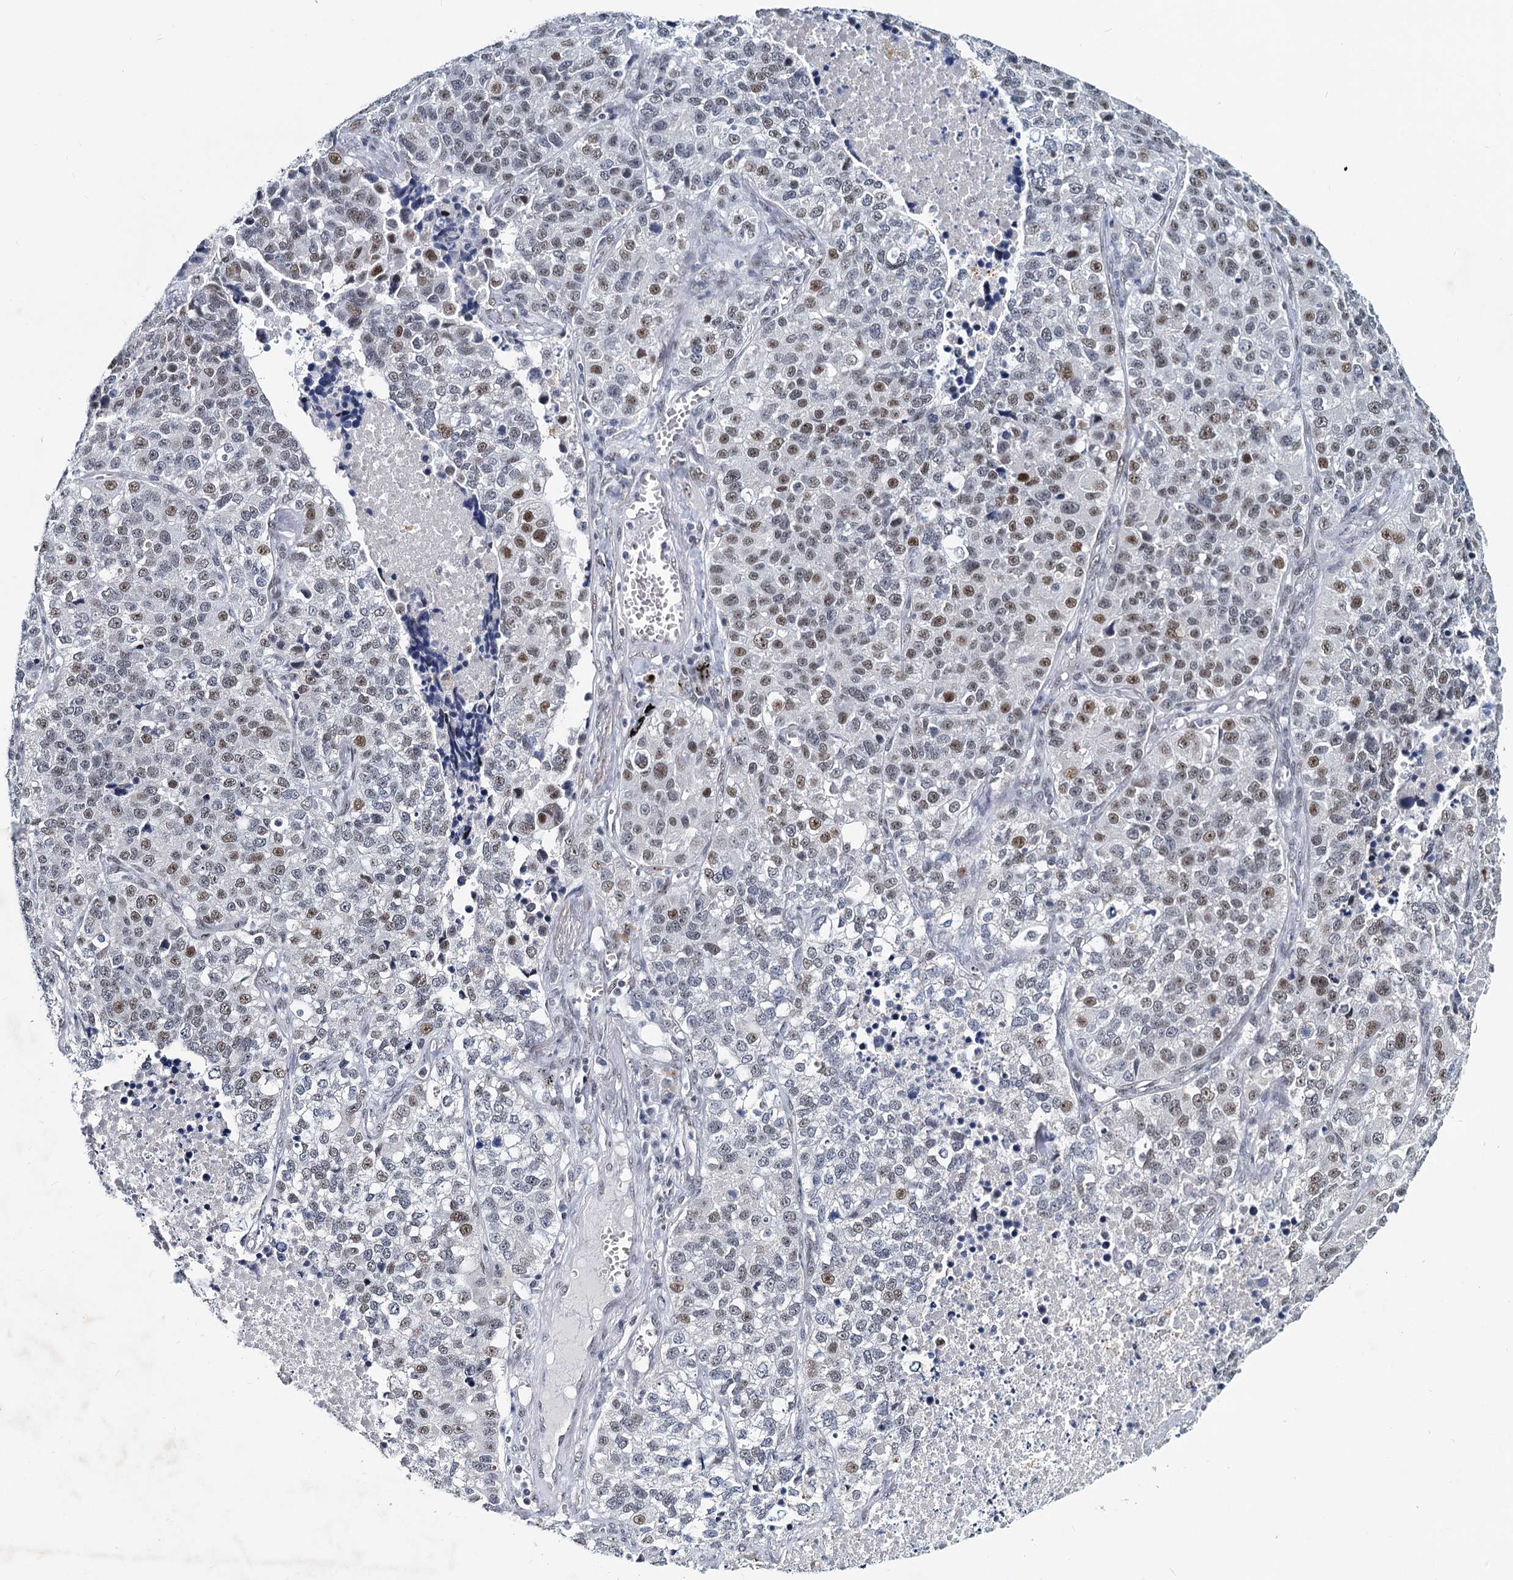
{"staining": {"intensity": "weak", "quantity": "25%-75%", "location": "nuclear"}, "tissue": "lung cancer", "cell_type": "Tumor cells", "image_type": "cancer", "snomed": [{"axis": "morphology", "description": "Adenocarcinoma, NOS"}, {"axis": "topography", "description": "Lung"}], "caption": "Brown immunohistochemical staining in lung cancer (adenocarcinoma) demonstrates weak nuclear expression in approximately 25%-75% of tumor cells.", "gene": "METTL14", "patient": {"sex": "male", "age": 49}}